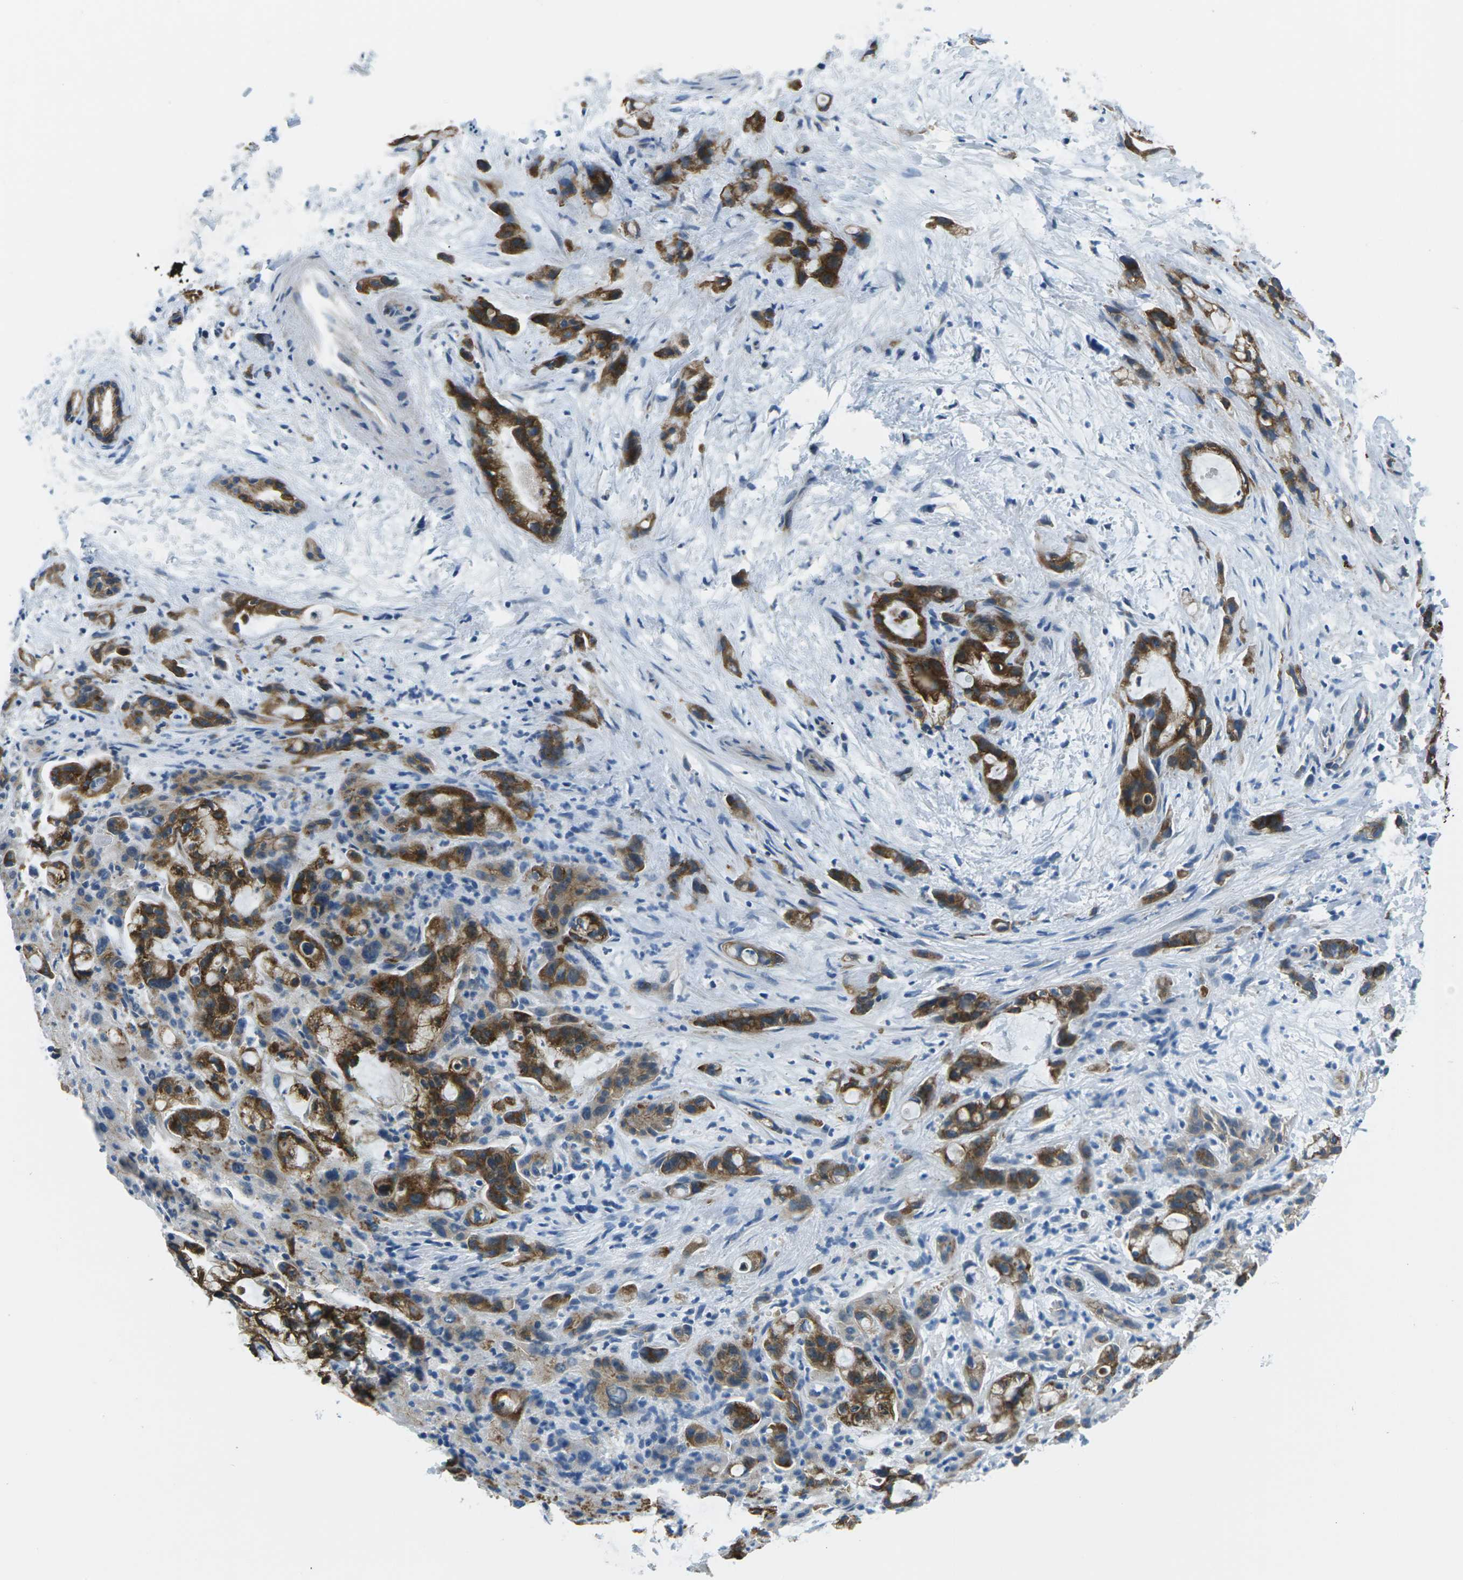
{"staining": {"intensity": "strong", "quantity": ">75%", "location": "cytoplasmic/membranous"}, "tissue": "liver cancer", "cell_type": "Tumor cells", "image_type": "cancer", "snomed": [{"axis": "morphology", "description": "Cholangiocarcinoma"}, {"axis": "topography", "description": "Liver"}], "caption": "This is a photomicrograph of IHC staining of liver cholangiocarcinoma, which shows strong staining in the cytoplasmic/membranous of tumor cells.", "gene": "CTNND1", "patient": {"sex": "female", "age": 72}}